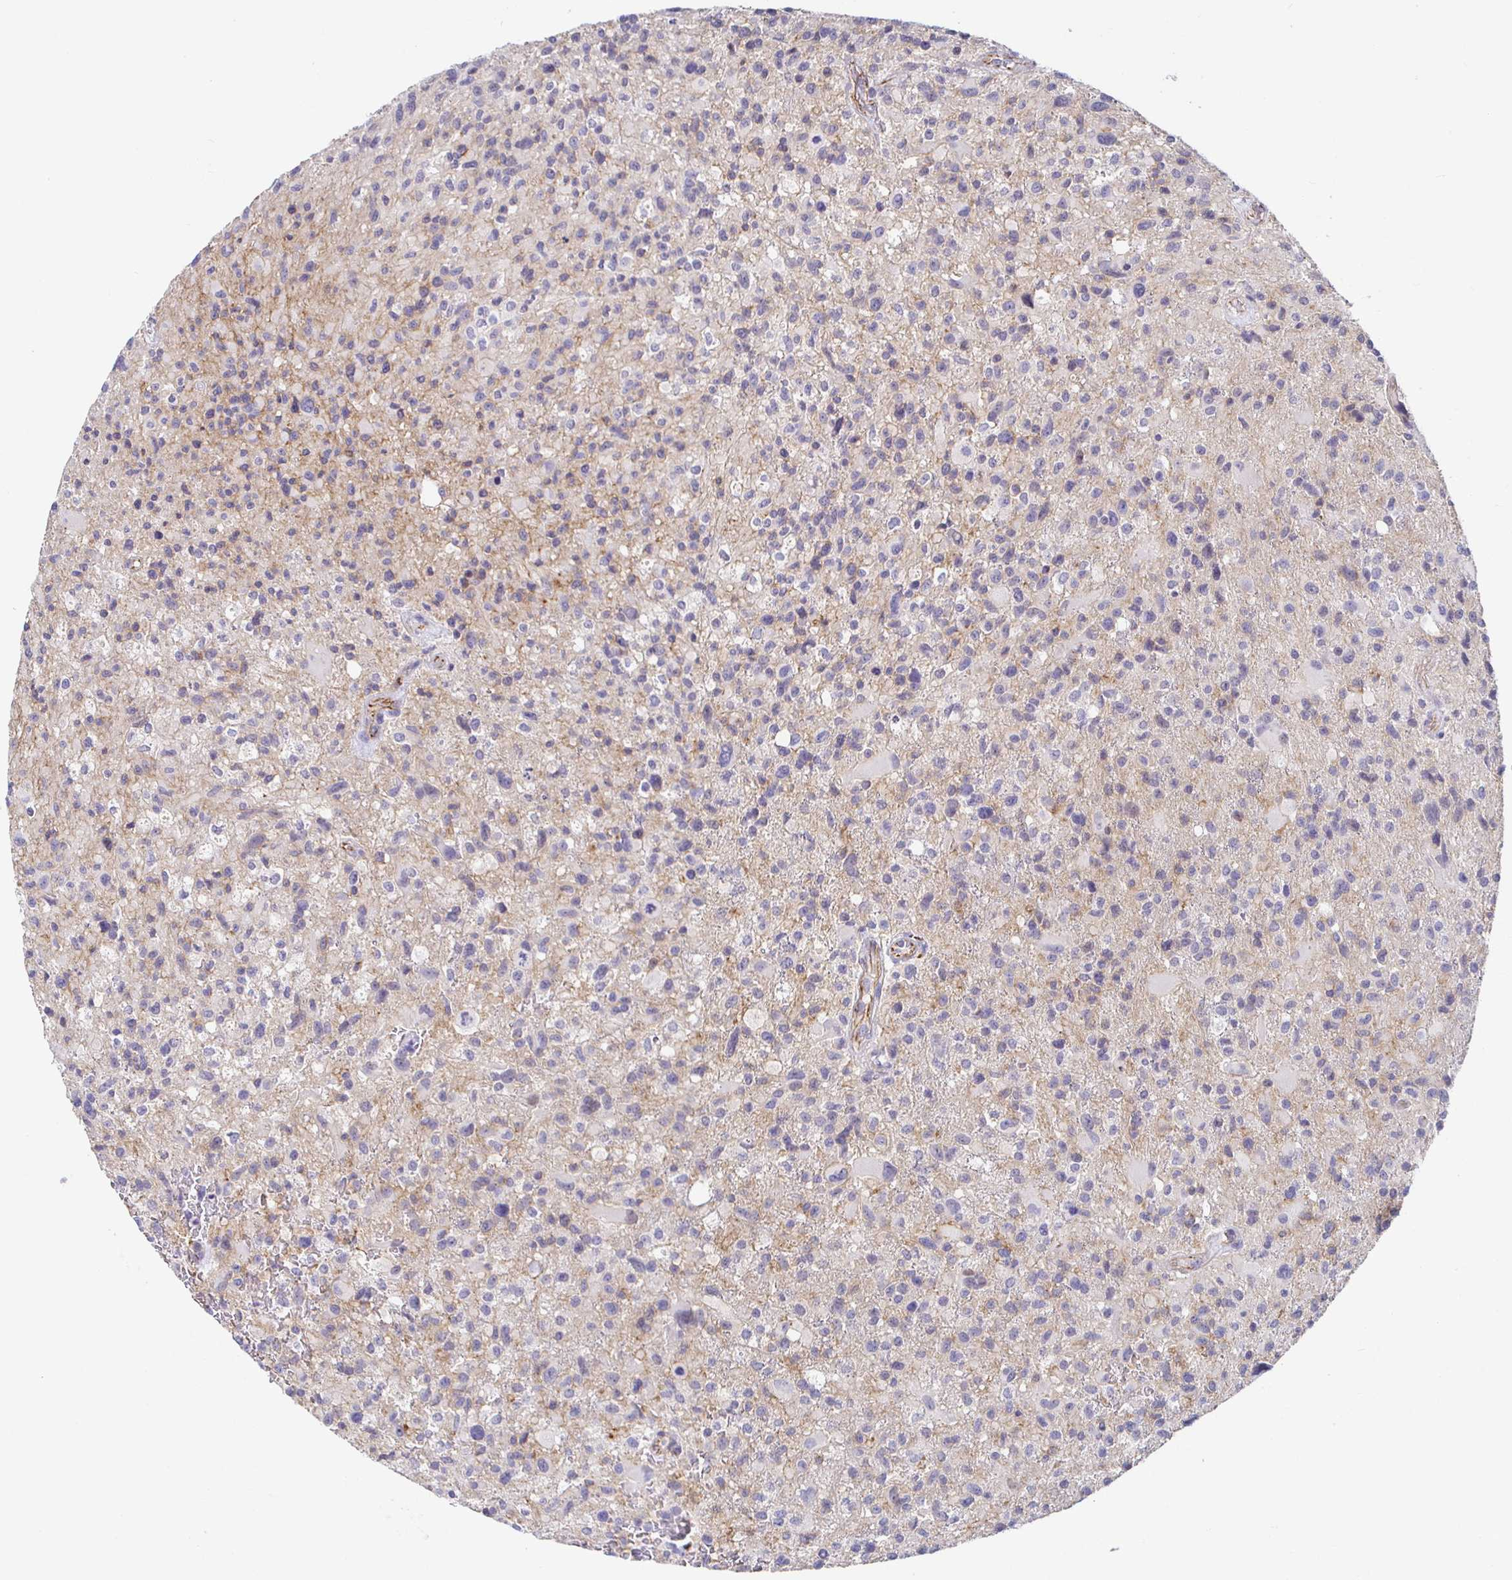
{"staining": {"intensity": "negative", "quantity": "none", "location": "none"}, "tissue": "glioma", "cell_type": "Tumor cells", "image_type": "cancer", "snomed": [{"axis": "morphology", "description": "Glioma, malignant, High grade"}, {"axis": "topography", "description": "Brain"}], "caption": "This is a photomicrograph of IHC staining of glioma, which shows no expression in tumor cells.", "gene": "PIWIL3", "patient": {"sex": "male", "age": 63}}